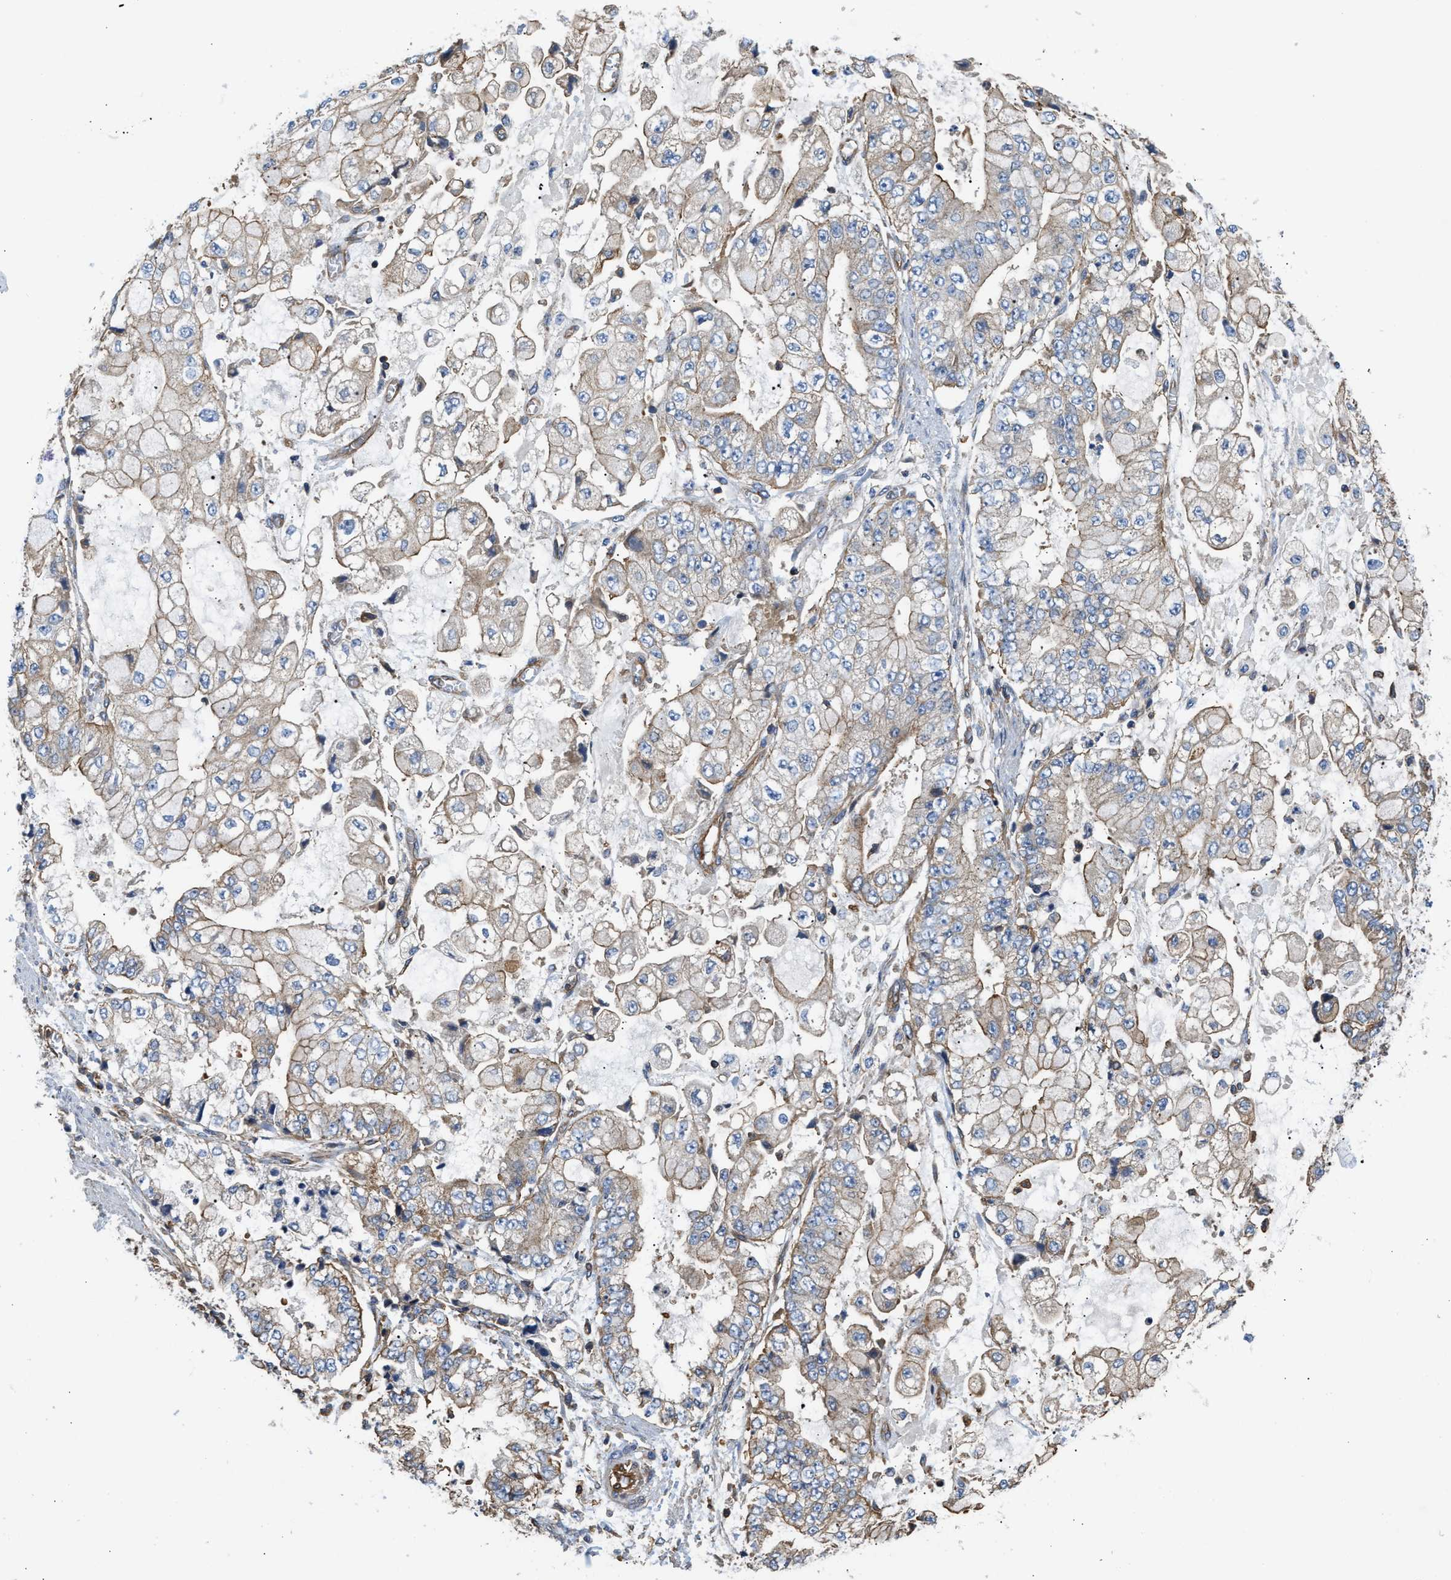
{"staining": {"intensity": "weak", "quantity": "25%-75%", "location": "cytoplasmic/membranous"}, "tissue": "stomach cancer", "cell_type": "Tumor cells", "image_type": "cancer", "snomed": [{"axis": "morphology", "description": "Adenocarcinoma, NOS"}, {"axis": "topography", "description": "Stomach"}], "caption": "Immunohistochemical staining of adenocarcinoma (stomach) exhibits weak cytoplasmic/membranous protein staining in approximately 25%-75% of tumor cells.", "gene": "SAMD9L", "patient": {"sex": "male", "age": 76}}